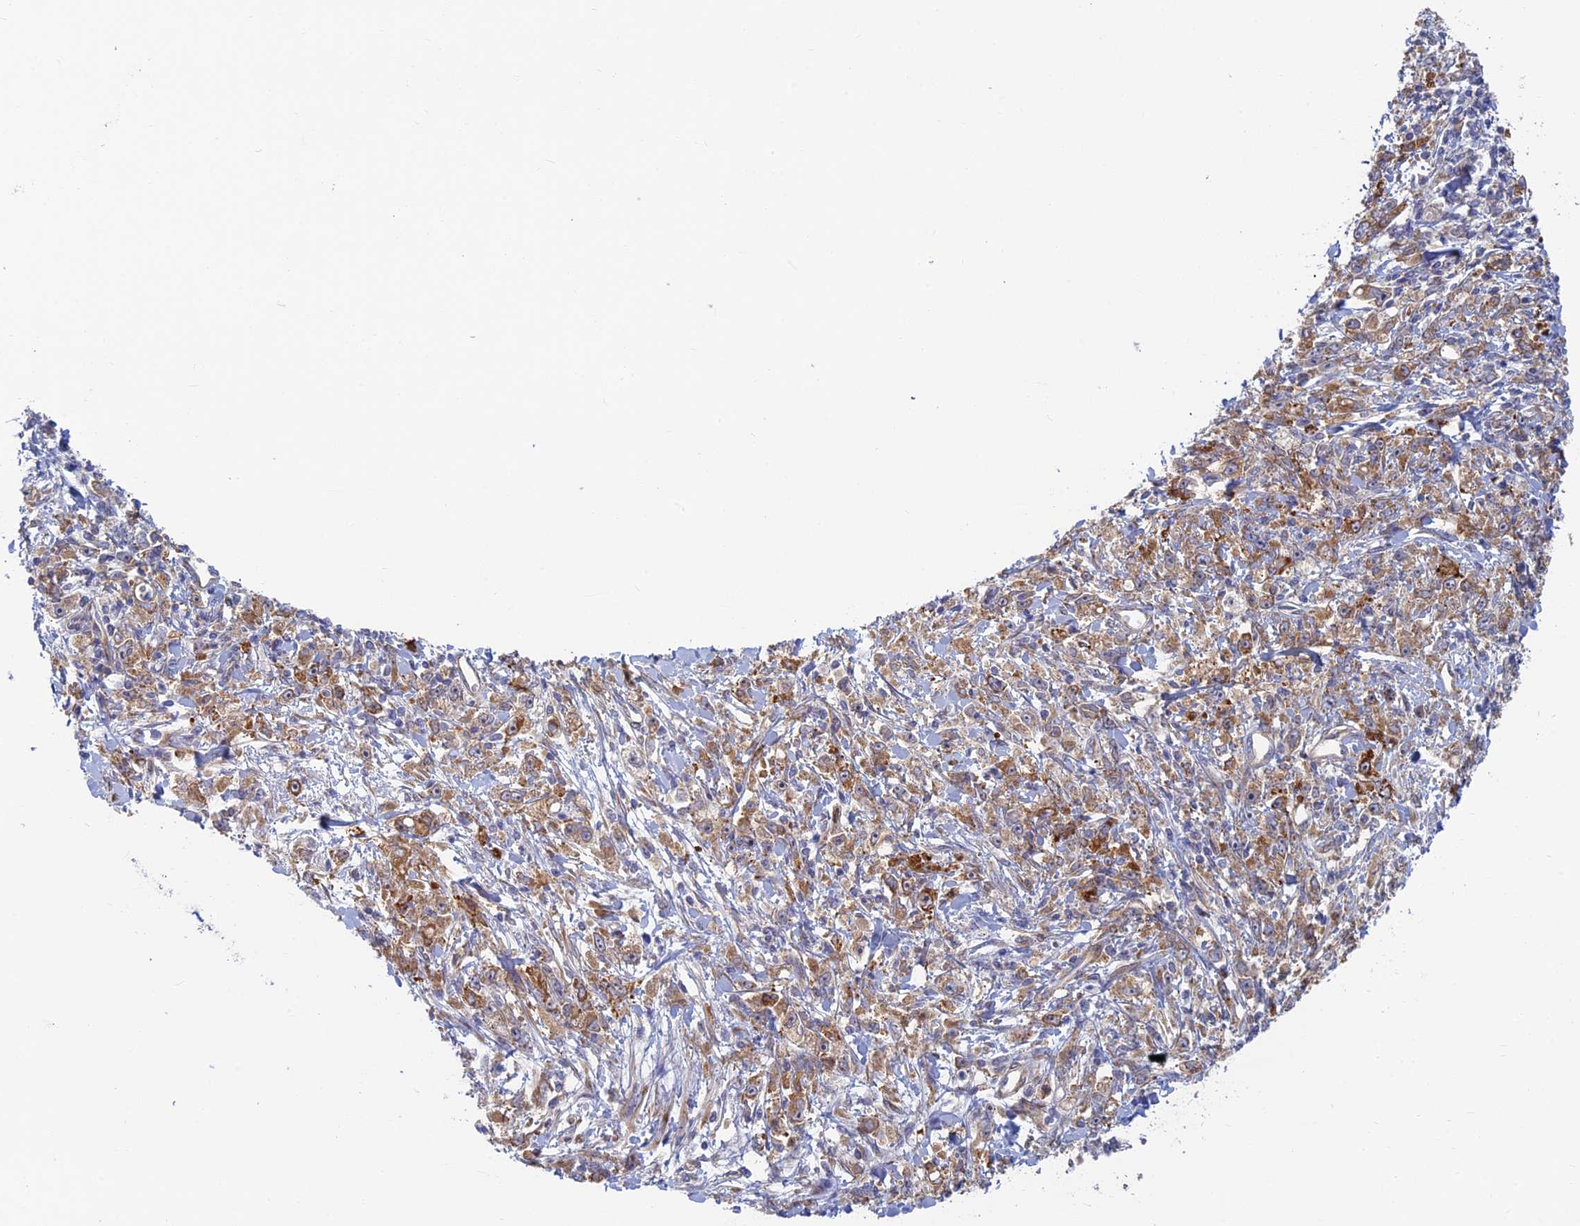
{"staining": {"intensity": "moderate", "quantity": ">75%", "location": "cytoplasmic/membranous"}, "tissue": "stomach cancer", "cell_type": "Tumor cells", "image_type": "cancer", "snomed": [{"axis": "morphology", "description": "Adenocarcinoma, NOS"}, {"axis": "topography", "description": "Stomach"}], "caption": "A histopathology image of human adenocarcinoma (stomach) stained for a protein demonstrates moderate cytoplasmic/membranous brown staining in tumor cells. The protein is shown in brown color, while the nuclei are stained blue.", "gene": "TBC1D30", "patient": {"sex": "female", "age": 59}}